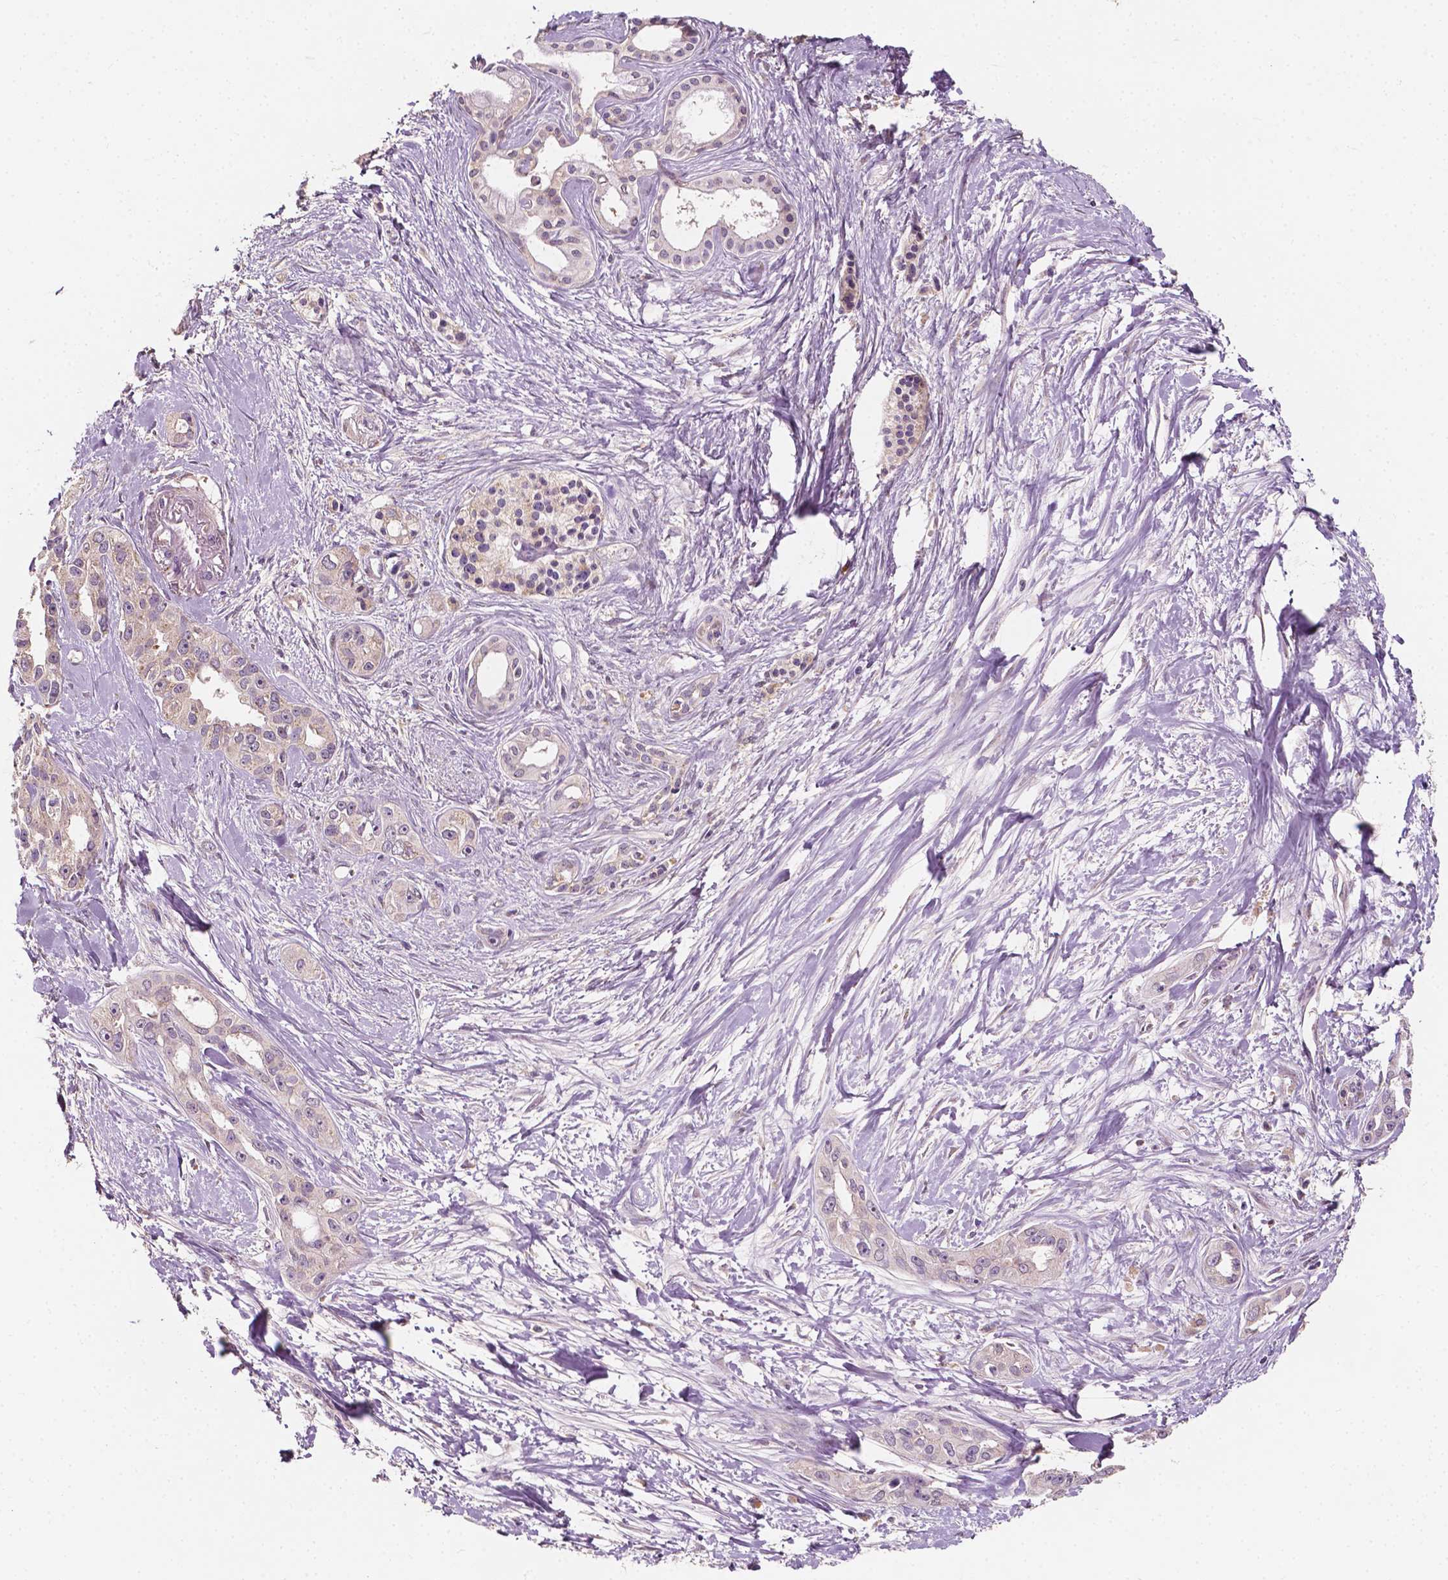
{"staining": {"intensity": "negative", "quantity": "none", "location": "none"}, "tissue": "pancreatic cancer", "cell_type": "Tumor cells", "image_type": "cancer", "snomed": [{"axis": "morphology", "description": "Adenocarcinoma, NOS"}, {"axis": "topography", "description": "Pancreas"}], "caption": "This histopathology image is of pancreatic cancer stained with IHC to label a protein in brown with the nuclei are counter-stained blue. There is no expression in tumor cells. (DAB (3,3'-diaminobenzidine) IHC with hematoxylin counter stain).", "gene": "EBAG9", "patient": {"sex": "female", "age": 50}}